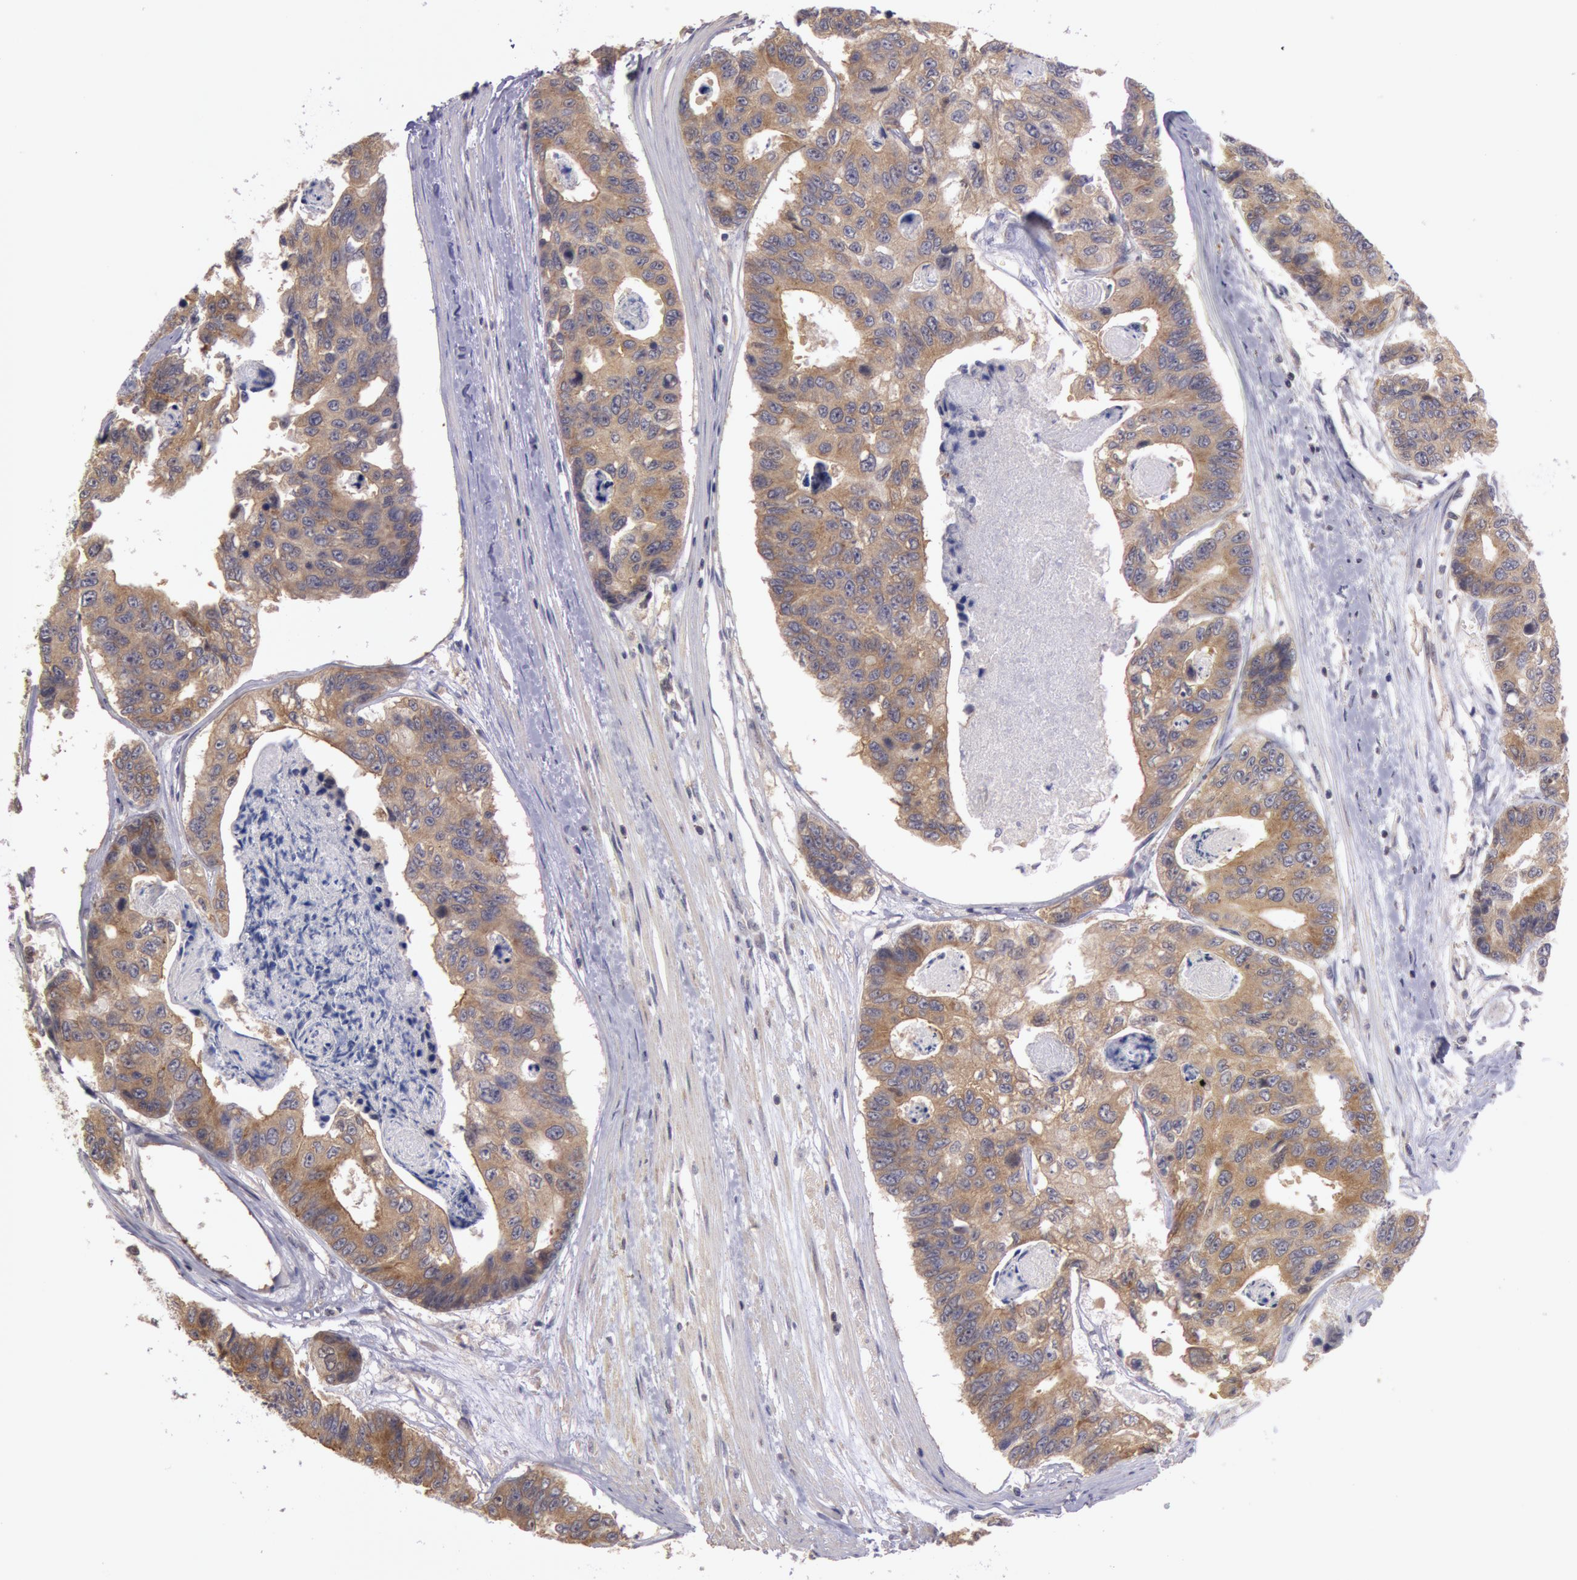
{"staining": {"intensity": "moderate", "quantity": ">75%", "location": "cytoplasmic/membranous"}, "tissue": "colorectal cancer", "cell_type": "Tumor cells", "image_type": "cancer", "snomed": [{"axis": "morphology", "description": "Adenocarcinoma, NOS"}, {"axis": "topography", "description": "Colon"}], "caption": "High-power microscopy captured an IHC histopathology image of colorectal cancer (adenocarcinoma), revealing moderate cytoplasmic/membranous expression in about >75% of tumor cells. (IHC, brightfield microscopy, high magnification).", "gene": "NMT2", "patient": {"sex": "female", "age": 86}}